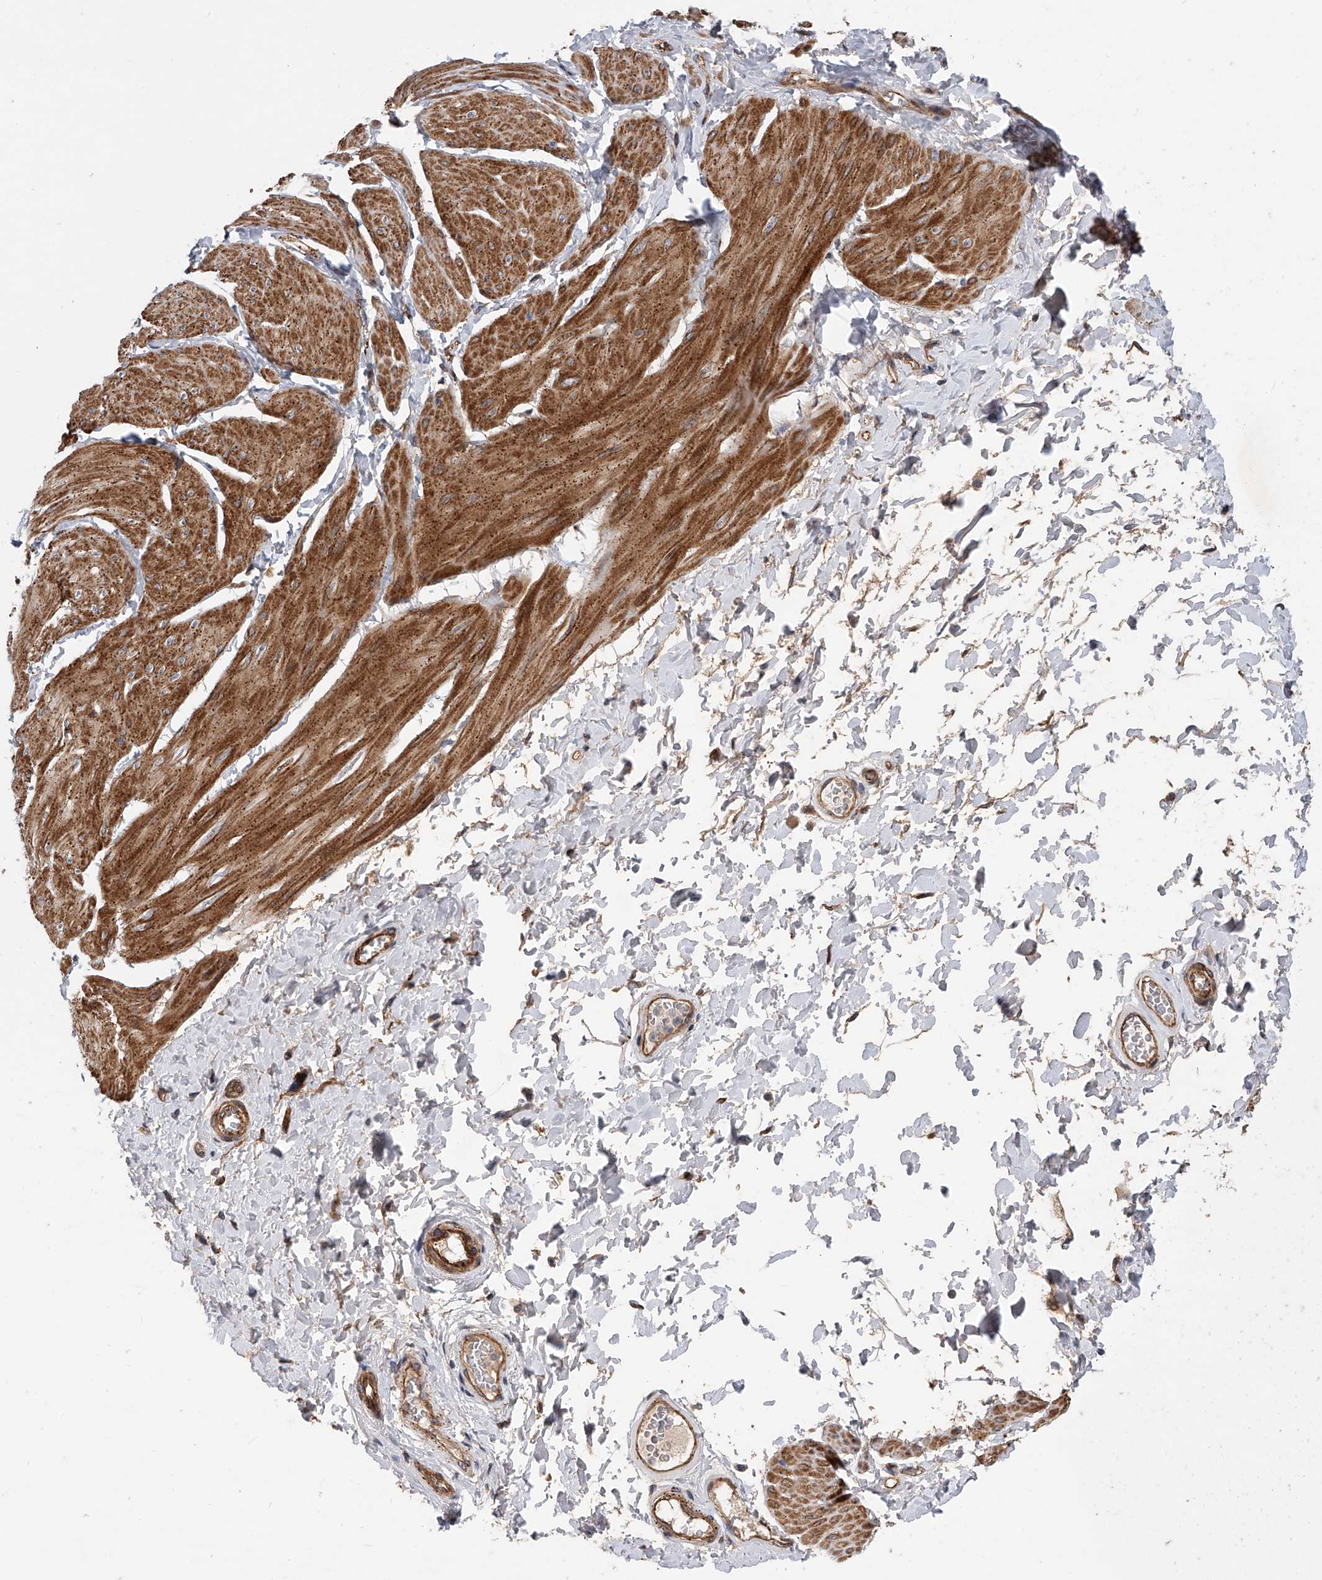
{"staining": {"intensity": "strong", "quantity": ">75%", "location": "cytoplasmic/membranous"}, "tissue": "smooth muscle", "cell_type": "Smooth muscle cells", "image_type": "normal", "snomed": [{"axis": "morphology", "description": "Urothelial carcinoma, High grade"}, {"axis": "topography", "description": "Urinary bladder"}], "caption": "Immunohistochemical staining of unremarkable human smooth muscle exhibits high levels of strong cytoplasmic/membranous staining in approximately >75% of smooth muscle cells.", "gene": "PDSS2", "patient": {"sex": "male", "age": 46}}